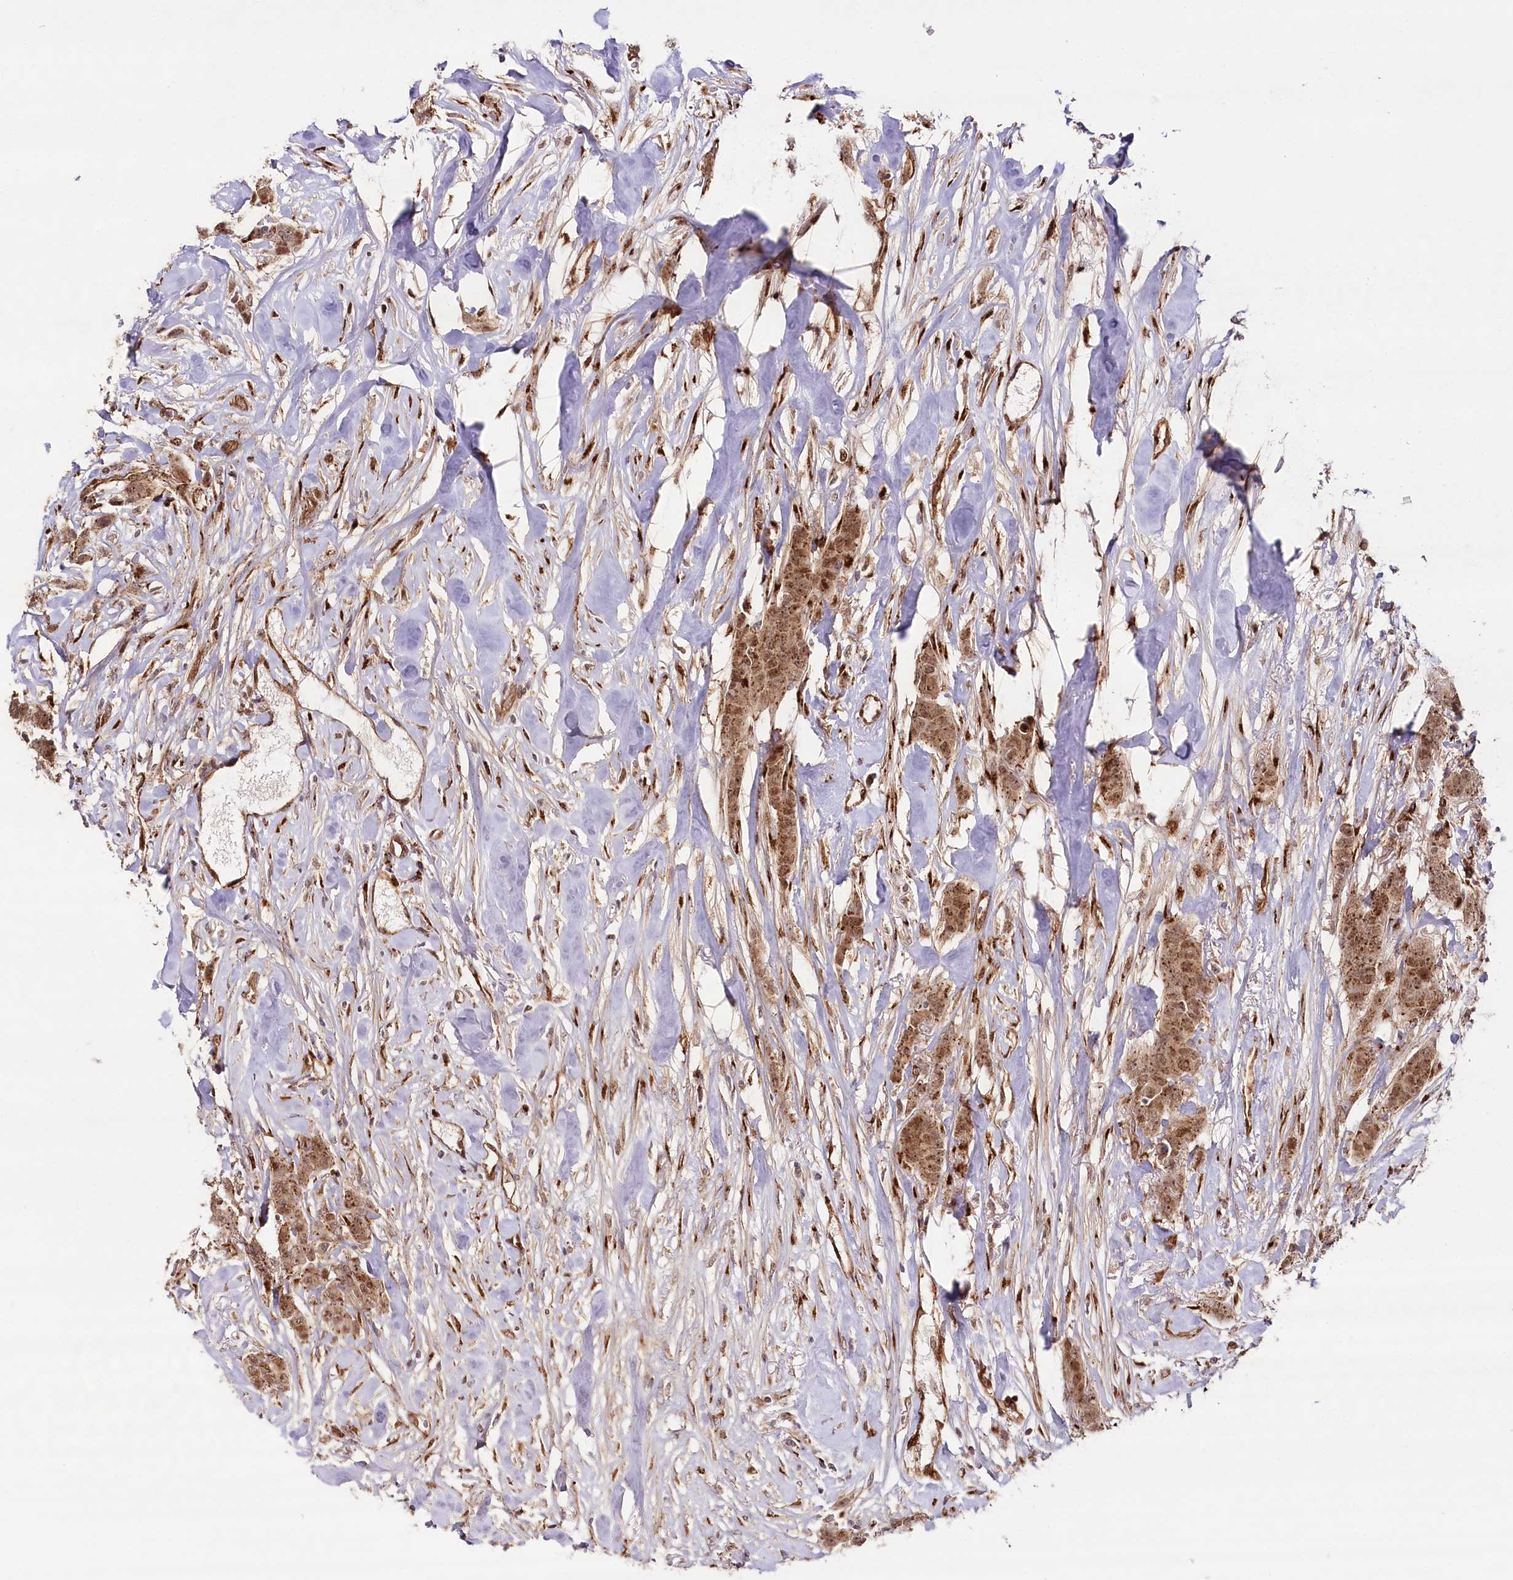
{"staining": {"intensity": "moderate", "quantity": ">75%", "location": "cytoplasmic/membranous,nuclear"}, "tissue": "breast cancer", "cell_type": "Tumor cells", "image_type": "cancer", "snomed": [{"axis": "morphology", "description": "Duct carcinoma"}, {"axis": "topography", "description": "Breast"}], "caption": "A medium amount of moderate cytoplasmic/membranous and nuclear positivity is present in approximately >75% of tumor cells in breast cancer tissue.", "gene": "COPG1", "patient": {"sex": "female", "age": 40}}